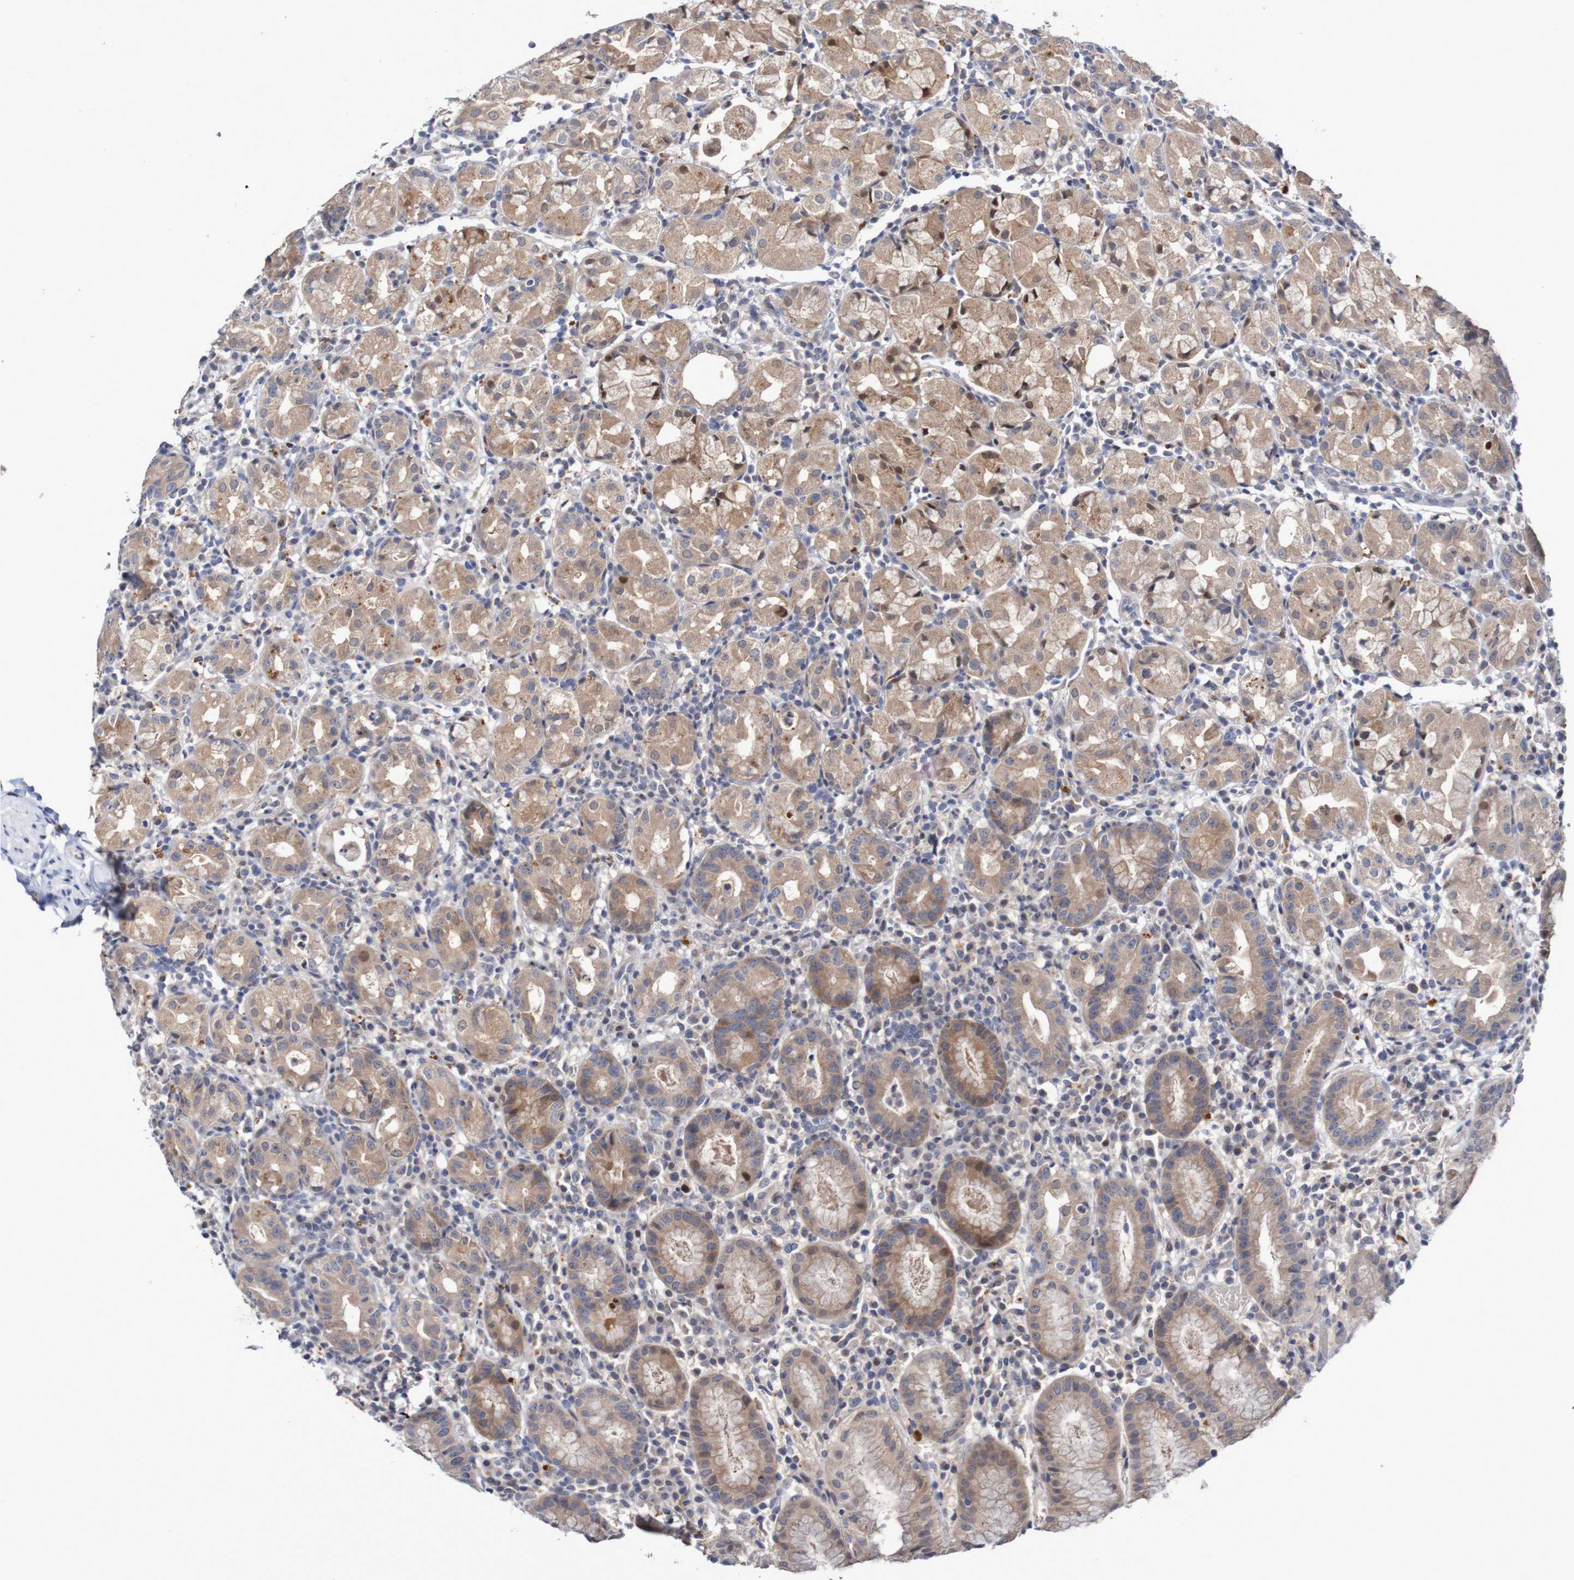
{"staining": {"intensity": "strong", "quantity": ">75%", "location": "cytoplasmic/membranous,nuclear"}, "tissue": "stomach", "cell_type": "Glandular cells", "image_type": "normal", "snomed": [{"axis": "morphology", "description": "Normal tissue, NOS"}, {"axis": "topography", "description": "Stomach"}, {"axis": "topography", "description": "Stomach, lower"}], "caption": "Glandular cells demonstrate strong cytoplasmic/membranous,nuclear staining in approximately >75% of cells in unremarkable stomach. (brown staining indicates protein expression, while blue staining denotes nuclei).", "gene": "FBP1", "patient": {"sex": "female", "age": 75}}